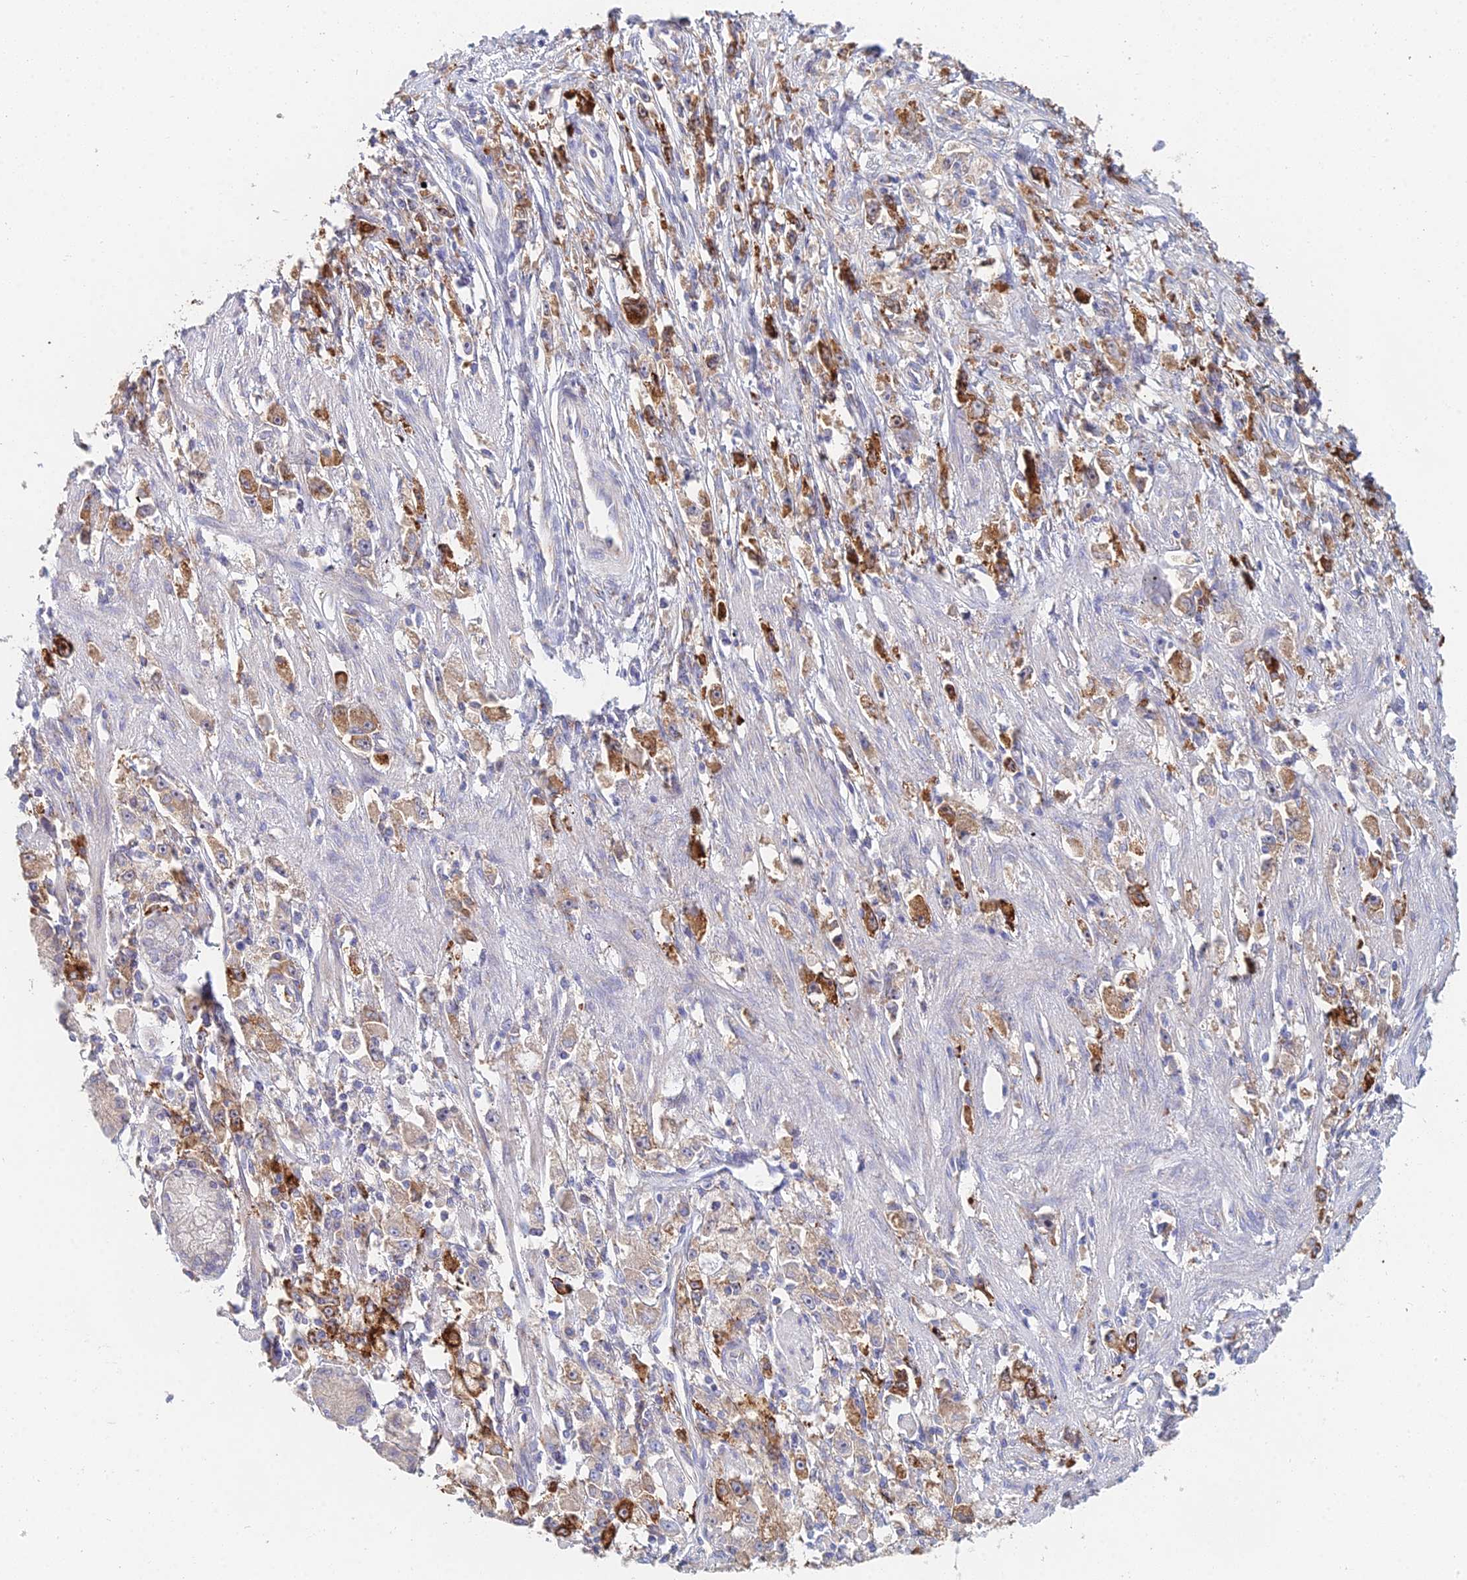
{"staining": {"intensity": "strong", "quantity": "25%-75%", "location": "cytoplasmic/membranous"}, "tissue": "stomach cancer", "cell_type": "Tumor cells", "image_type": "cancer", "snomed": [{"axis": "morphology", "description": "Adenocarcinoma, NOS"}, {"axis": "topography", "description": "Stomach"}], "caption": "The photomicrograph demonstrates a brown stain indicating the presence of a protein in the cytoplasmic/membranous of tumor cells in adenocarcinoma (stomach).", "gene": "ELOF1", "patient": {"sex": "female", "age": 59}}